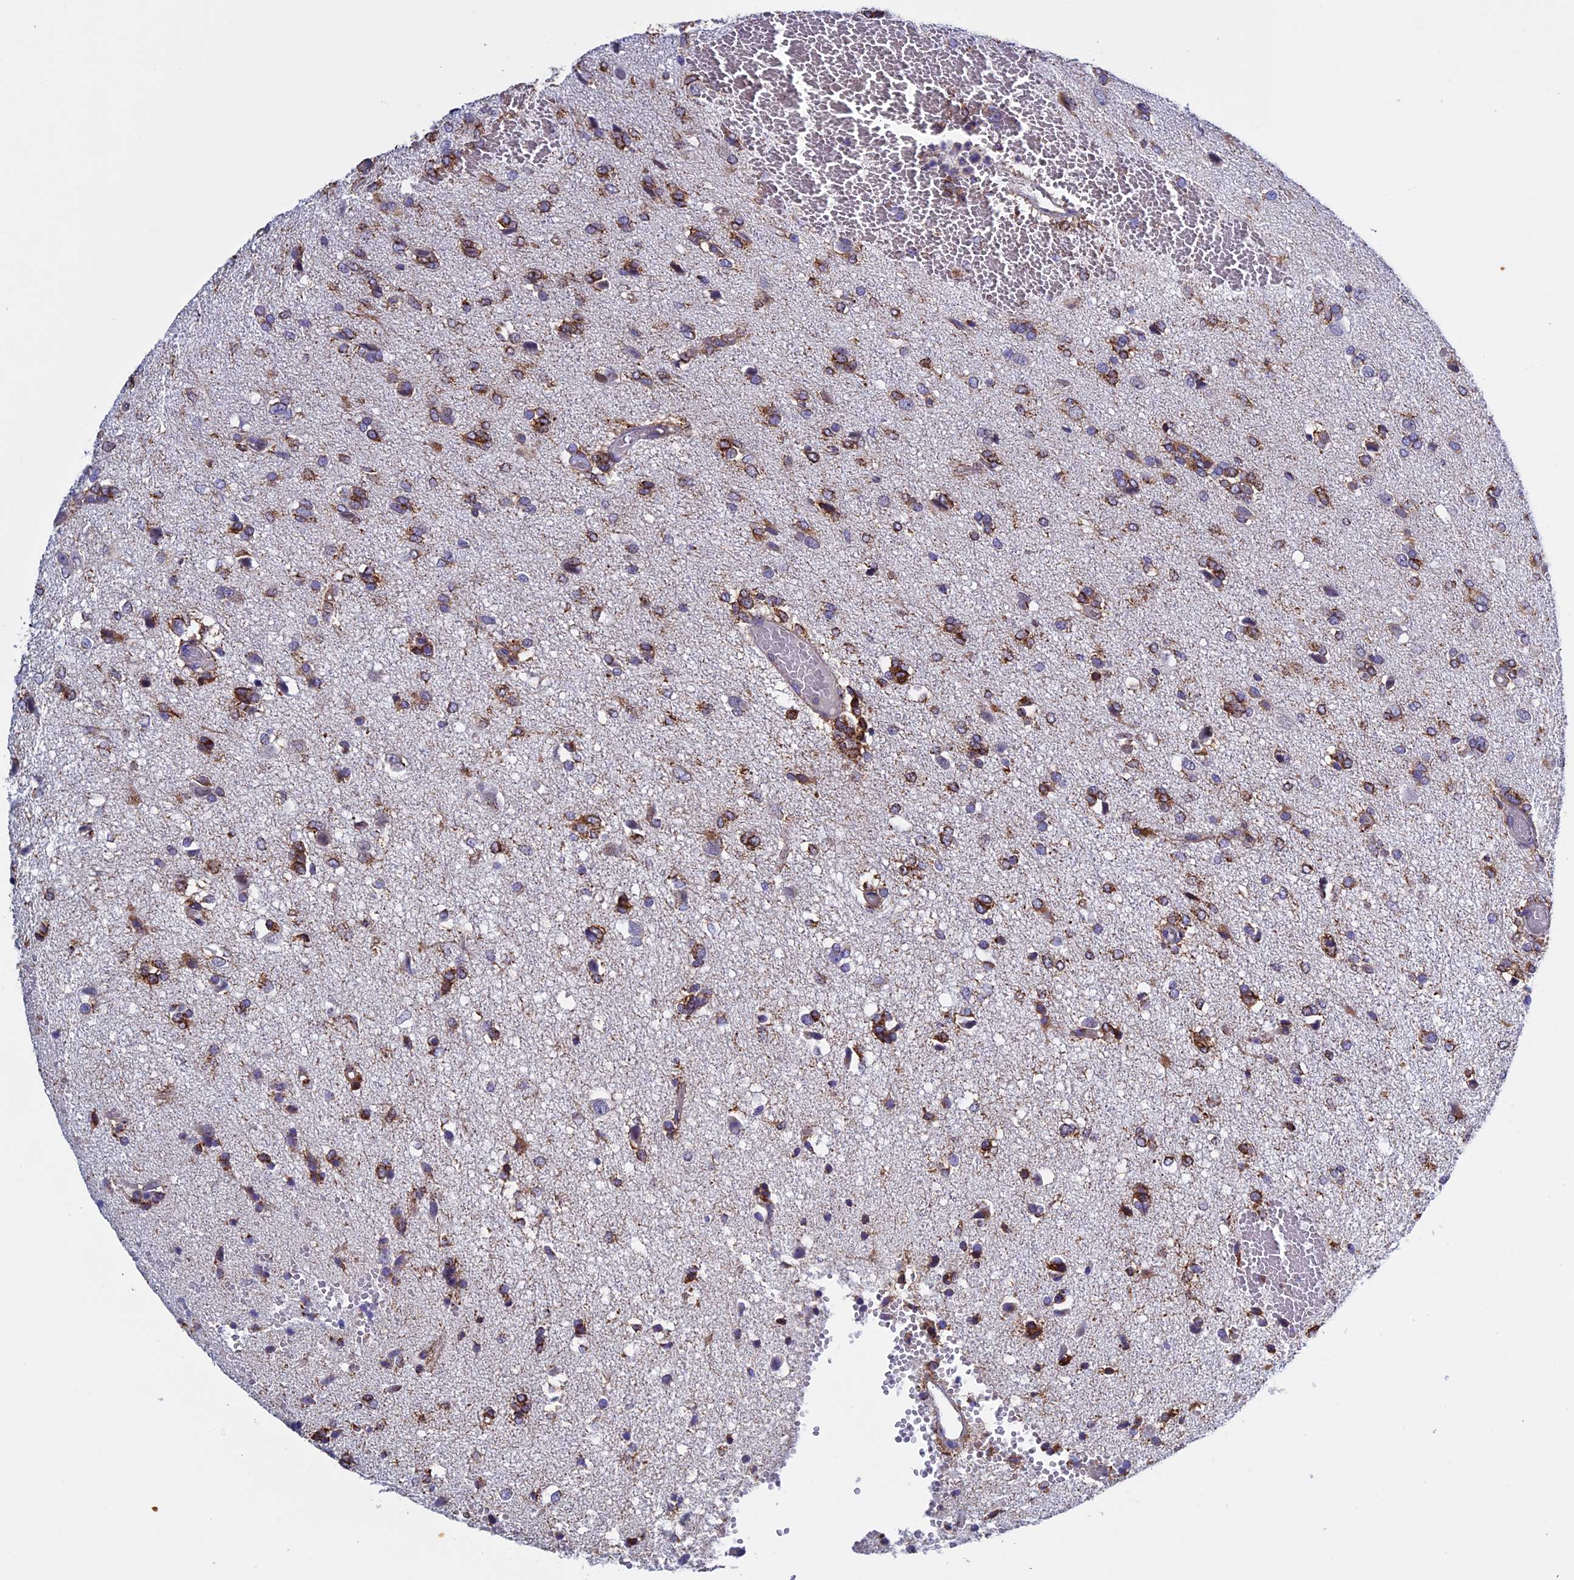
{"staining": {"intensity": "moderate", "quantity": ">75%", "location": "cytoplasmic/membranous"}, "tissue": "glioma", "cell_type": "Tumor cells", "image_type": "cancer", "snomed": [{"axis": "morphology", "description": "Glioma, malignant, High grade"}, {"axis": "topography", "description": "Brain"}], "caption": "Glioma tissue displays moderate cytoplasmic/membranous staining in about >75% of tumor cells The staining was performed using DAB, with brown indicating positive protein expression. Nuclei are stained blue with hematoxylin.", "gene": "SLC9A5", "patient": {"sex": "female", "age": 59}}